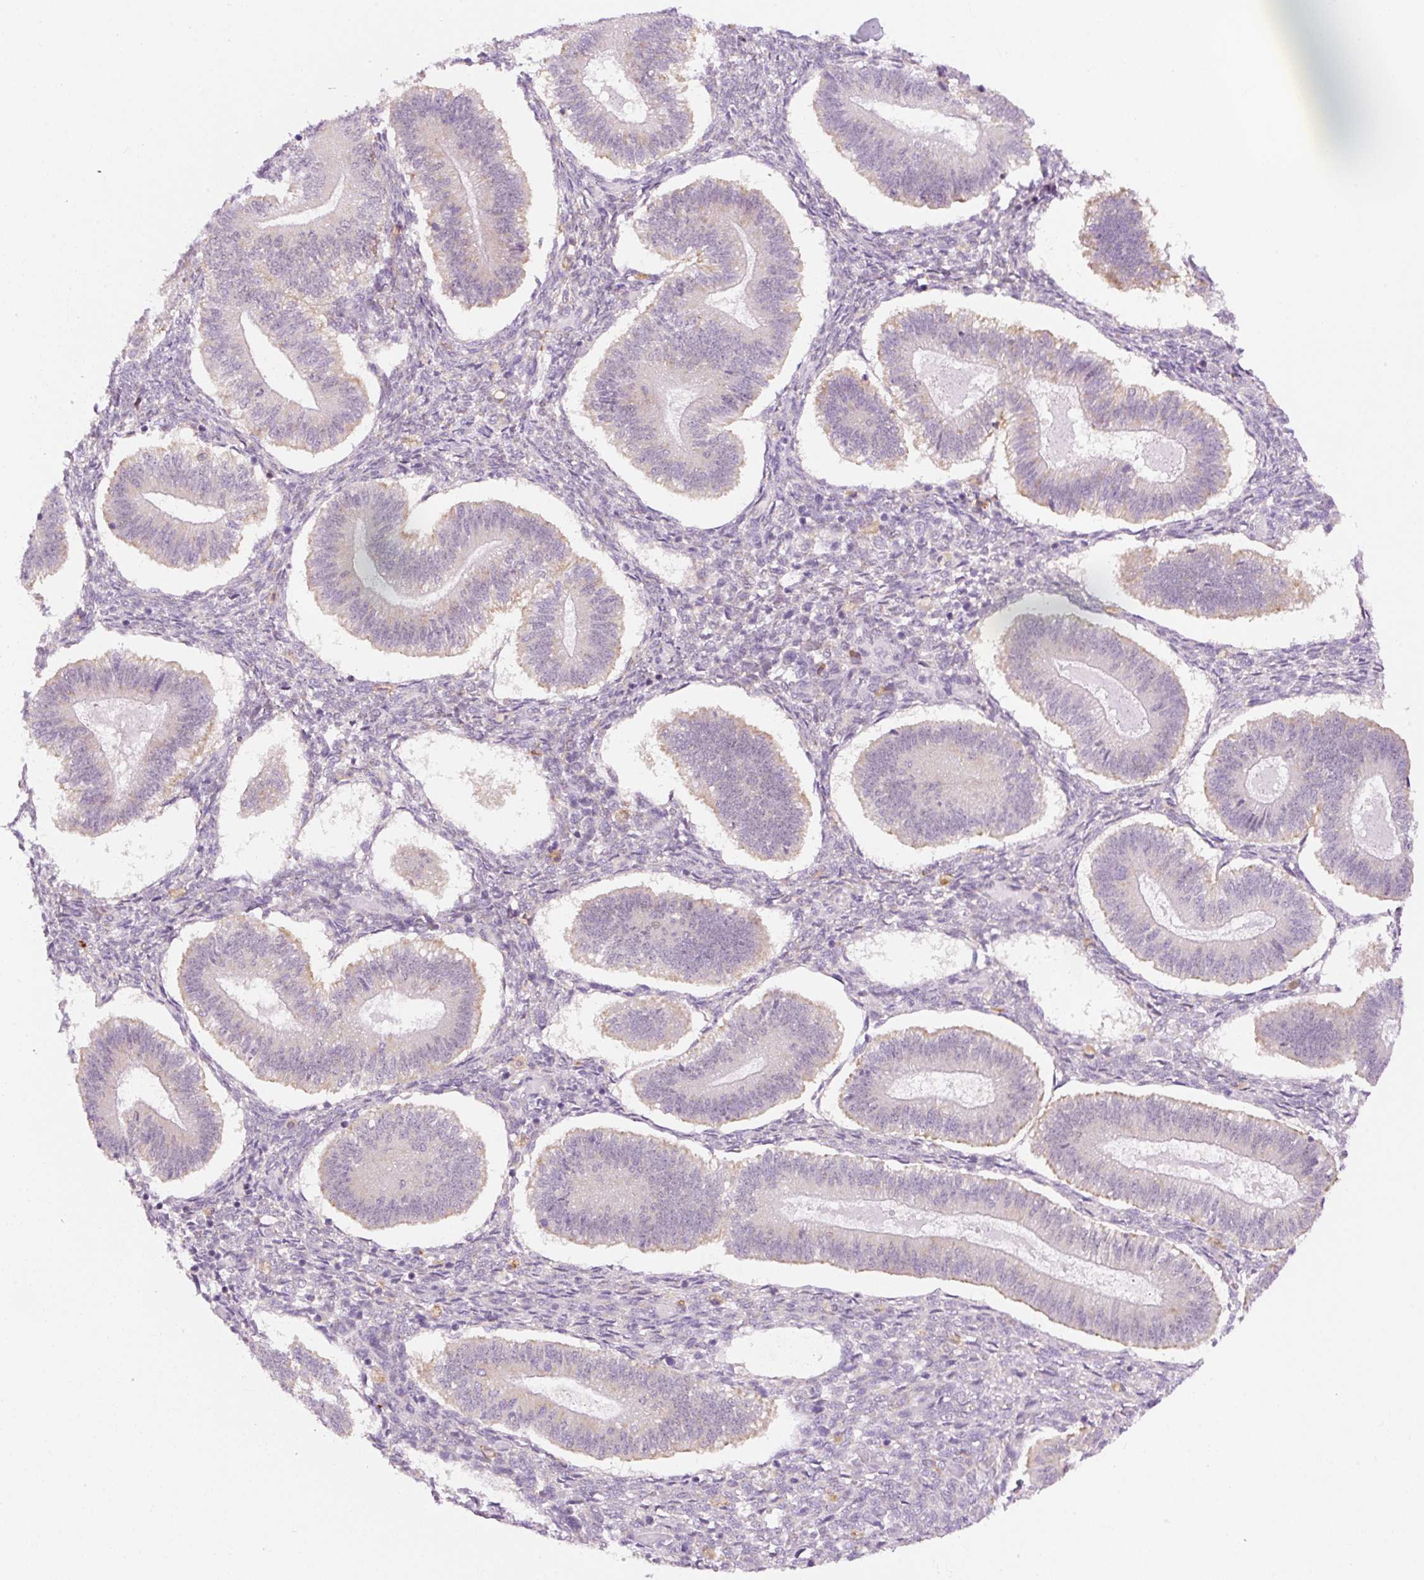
{"staining": {"intensity": "moderate", "quantity": "<25%", "location": "cytoplasmic/membranous"}, "tissue": "endometrium", "cell_type": "Cells in endometrial stroma", "image_type": "normal", "snomed": [{"axis": "morphology", "description": "Normal tissue, NOS"}, {"axis": "topography", "description": "Endometrium"}], "caption": "Cells in endometrial stroma display moderate cytoplasmic/membranous staining in about <25% of cells in unremarkable endometrium. (Brightfield microscopy of DAB IHC at high magnification).", "gene": "CEBPZOS", "patient": {"sex": "female", "age": 25}}